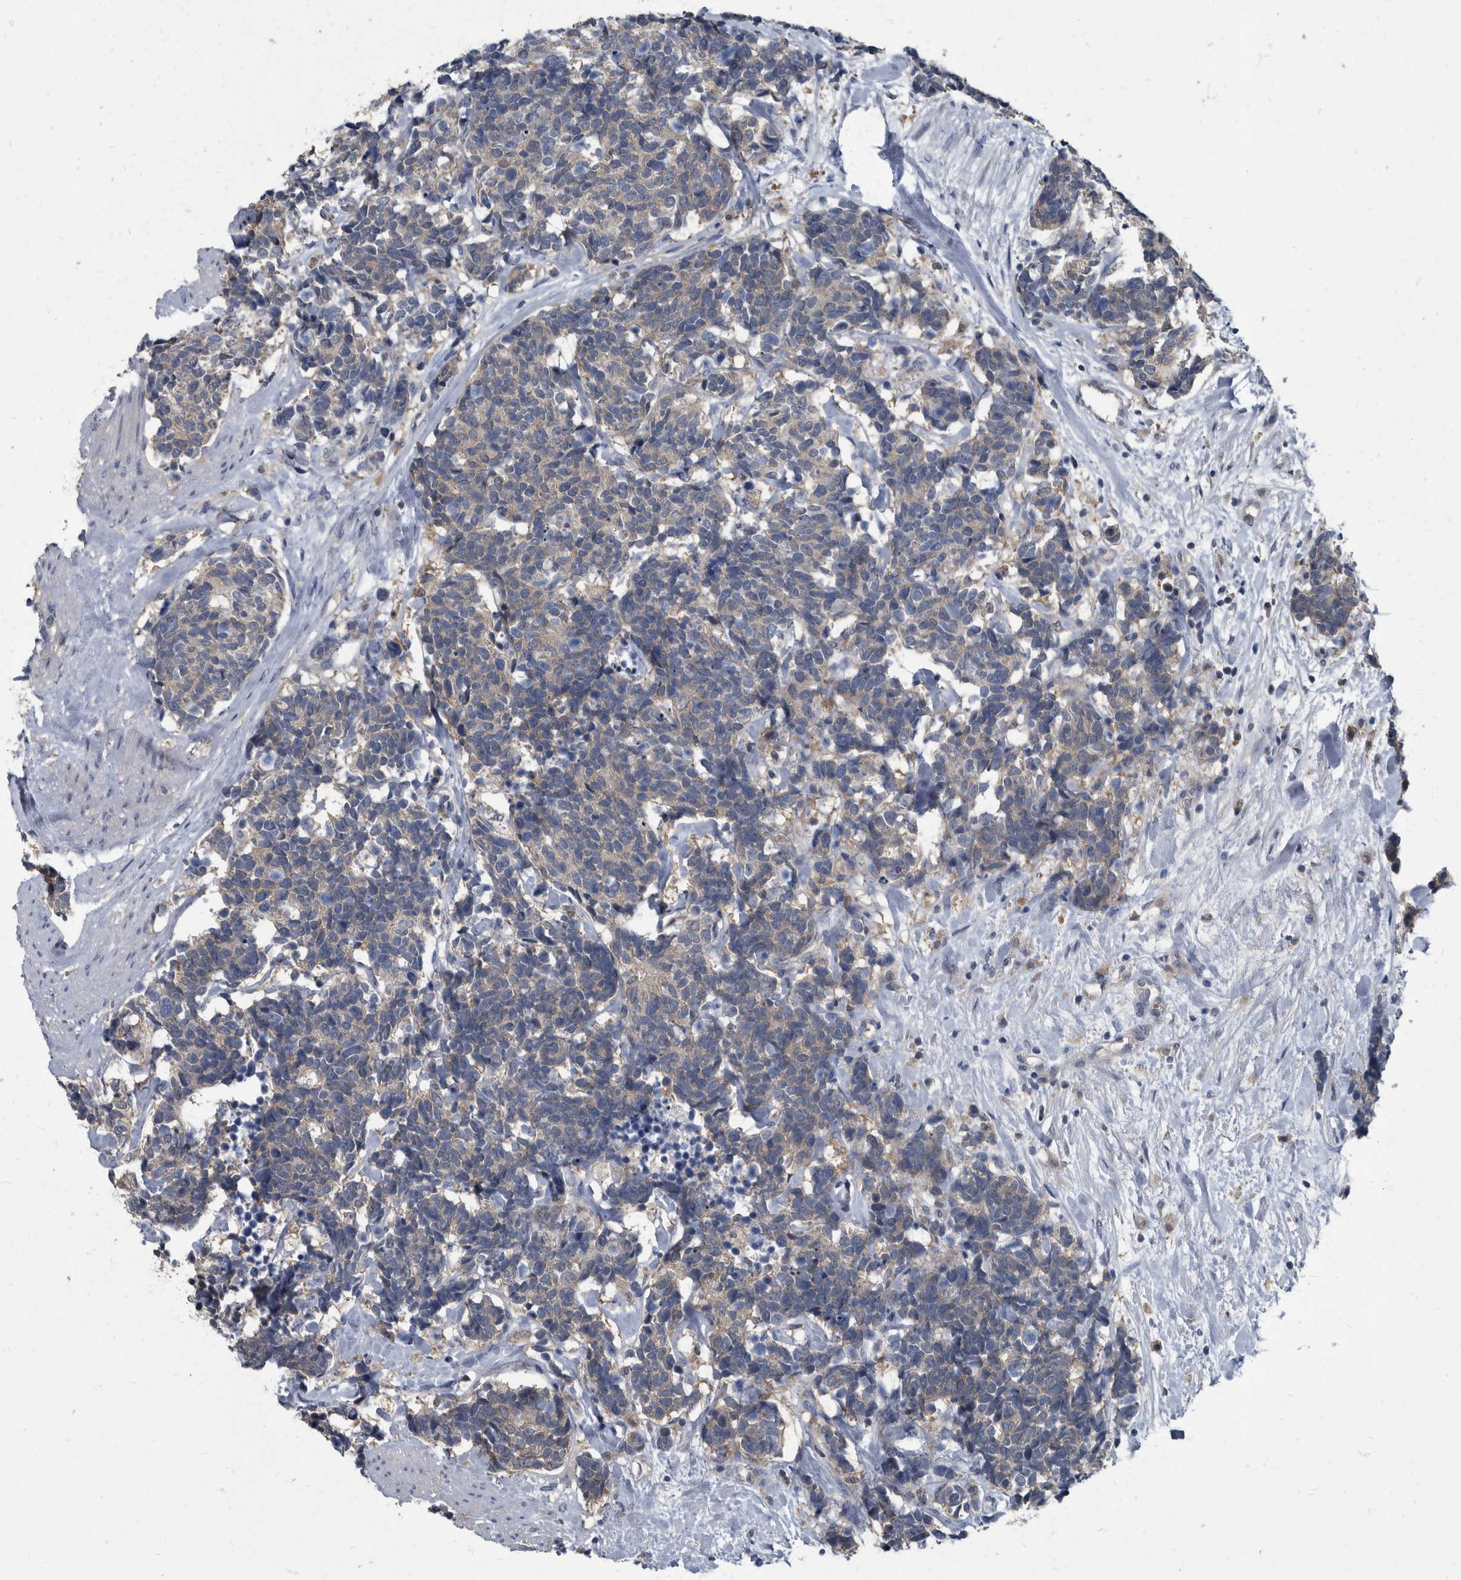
{"staining": {"intensity": "weak", "quantity": "25%-75%", "location": "cytoplasmic/membranous"}, "tissue": "carcinoid", "cell_type": "Tumor cells", "image_type": "cancer", "snomed": [{"axis": "morphology", "description": "Carcinoma, NOS"}, {"axis": "morphology", "description": "Carcinoid, malignant, NOS"}, {"axis": "topography", "description": "Urinary bladder"}], "caption": "Weak cytoplasmic/membranous staining is seen in about 25%-75% of tumor cells in carcinoma.", "gene": "CDV3", "patient": {"sex": "male", "age": 57}}